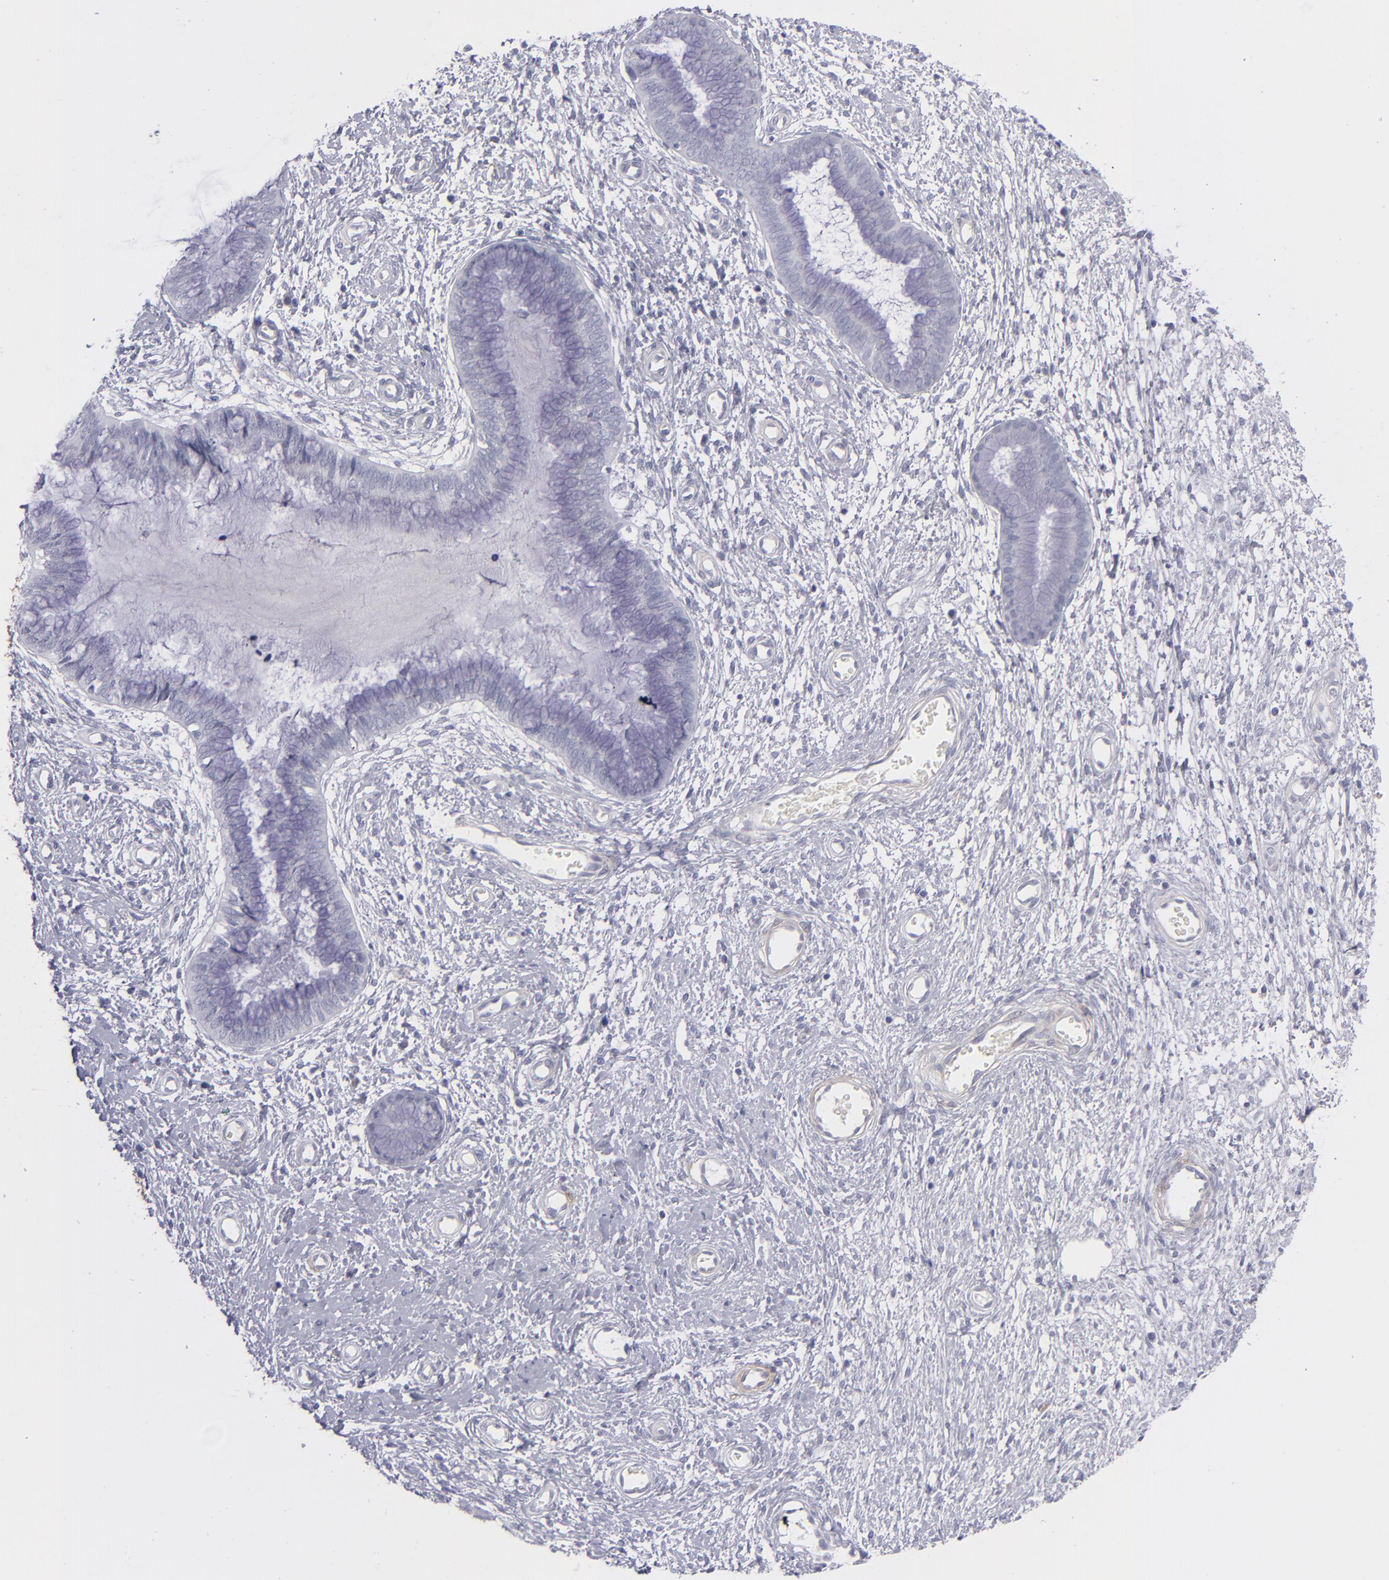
{"staining": {"intensity": "negative", "quantity": "none", "location": "none"}, "tissue": "cervix", "cell_type": "Glandular cells", "image_type": "normal", "snomed": [{"axis": "morphology", "description": "Normal tissue, NOS"}, {"axis": "topography", "description": "Cervix"}], "caption": "IHC photomicrograph of unremarkable cervix: cervix stained with DAB (3,3'-diaminobenzidine) shows no significant protein positivity in glandular cells.", "gene": "MYH11", "patient": {"sex": "female", "age": 55}}